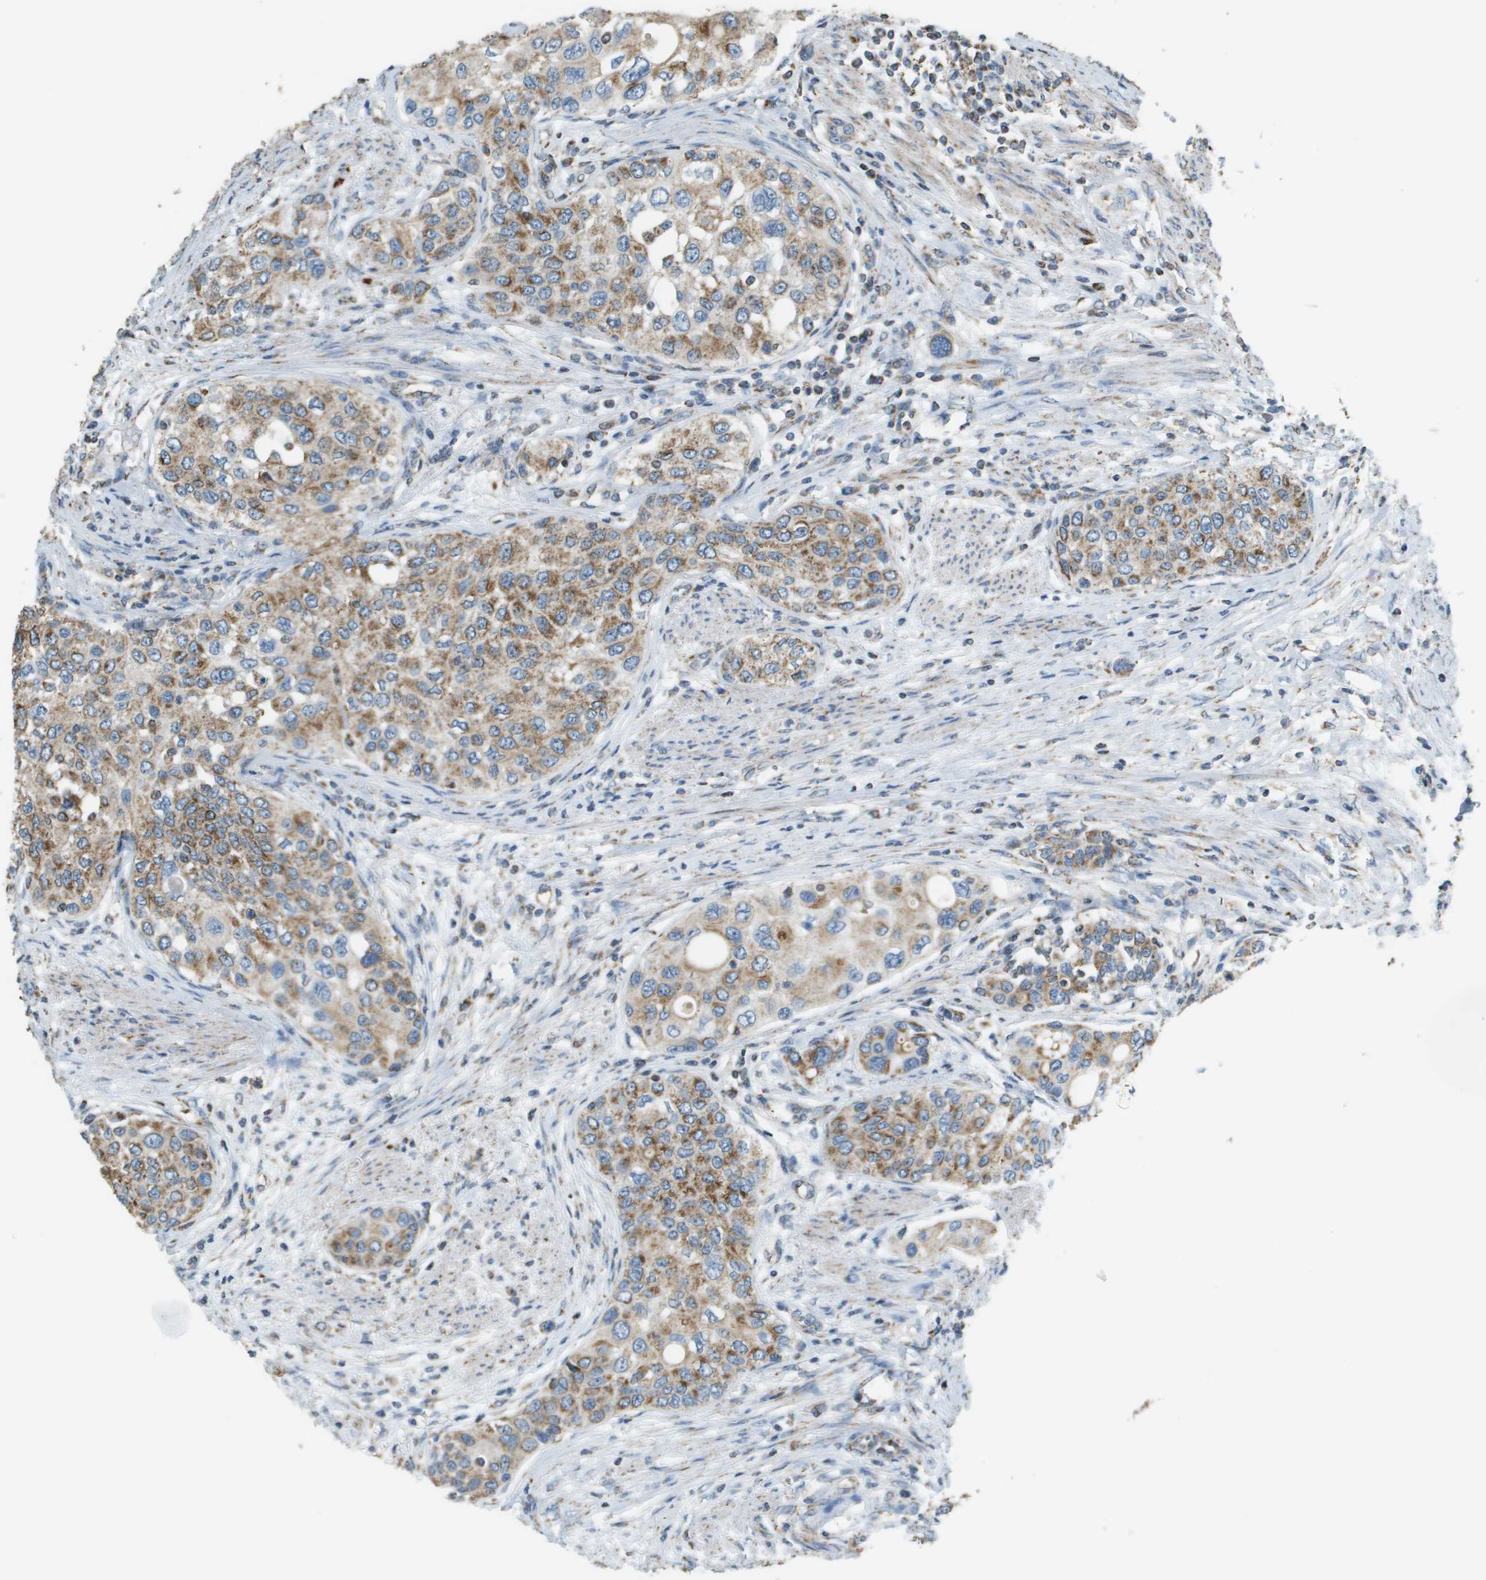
{"staining": {"intensity": "moderate", "quantity": ">75%", "location": "cytoplasmic/membranous"}, "tissue": "urothelial cancer", "cell_type": "Tumor cells", "image_type": "cancer", "snomed": [{"axis": "morphology", "description": "Urothelial carcinoma, High grade"}, {"axis": "topography", "description": "Urinary bladder"}], "caption": "A brown stain shows moderate cytoplasmic/membranous staining of a protein in urothelial cancer tumor cells.", "gene": "FH", "patient": {"sex": "female", "age": 56}}